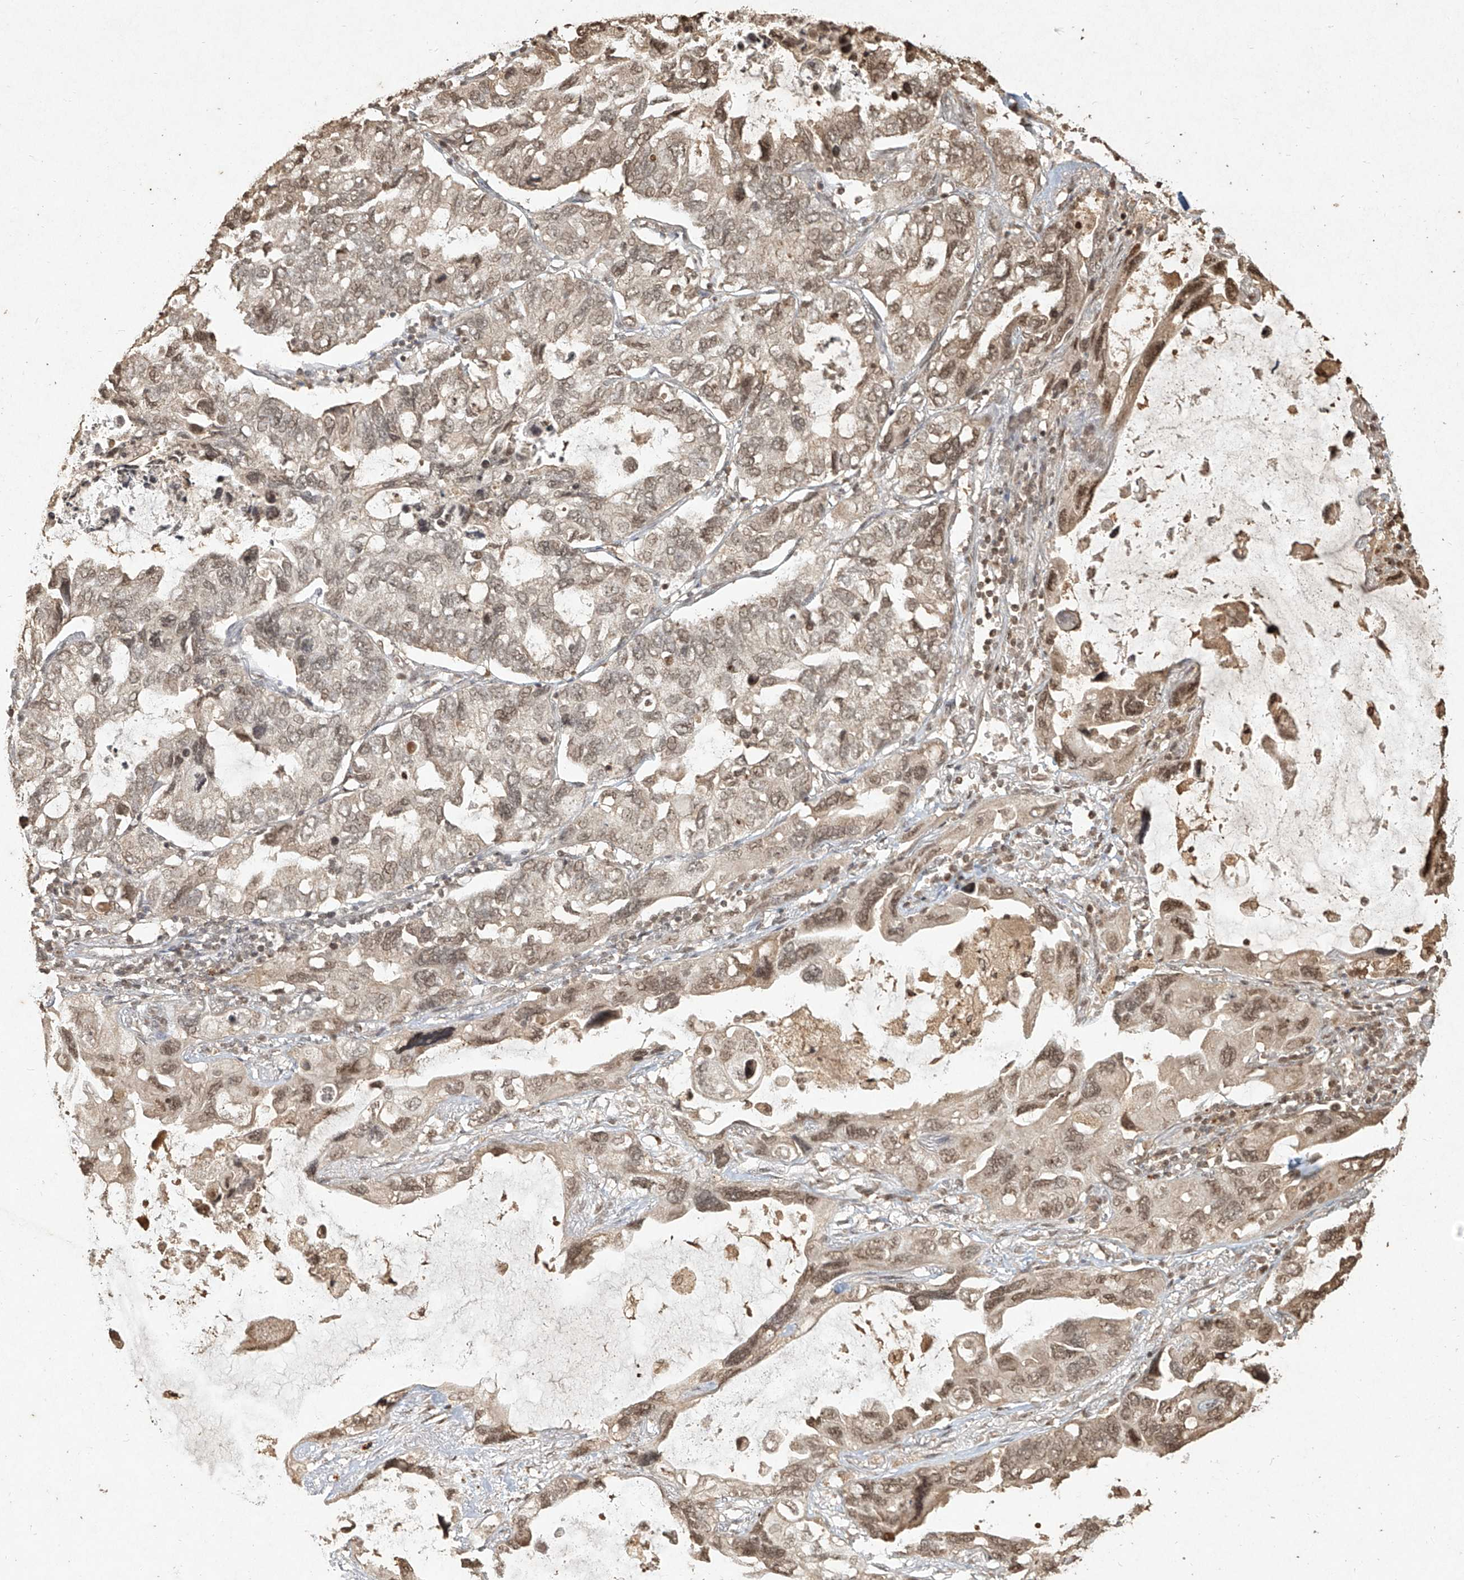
{"staining": {"intensity": "weak", "quantity": ">75%", "location": "nuclear"}, "tissue": "lung cancer", "cell_type": "Tumor cells", "image_type": "cancer", "snomed": [{"axis": "morphology", "description": "Squamous cell carcinoma, NOS"}, {"axis": "topography", "description": "Lung"}], "caption": "Lung cancer stained with a protein marker shows weak staining in tumor cells.", "gene": "UBE2K", "patient": {"sex": "female", "age": 73}}